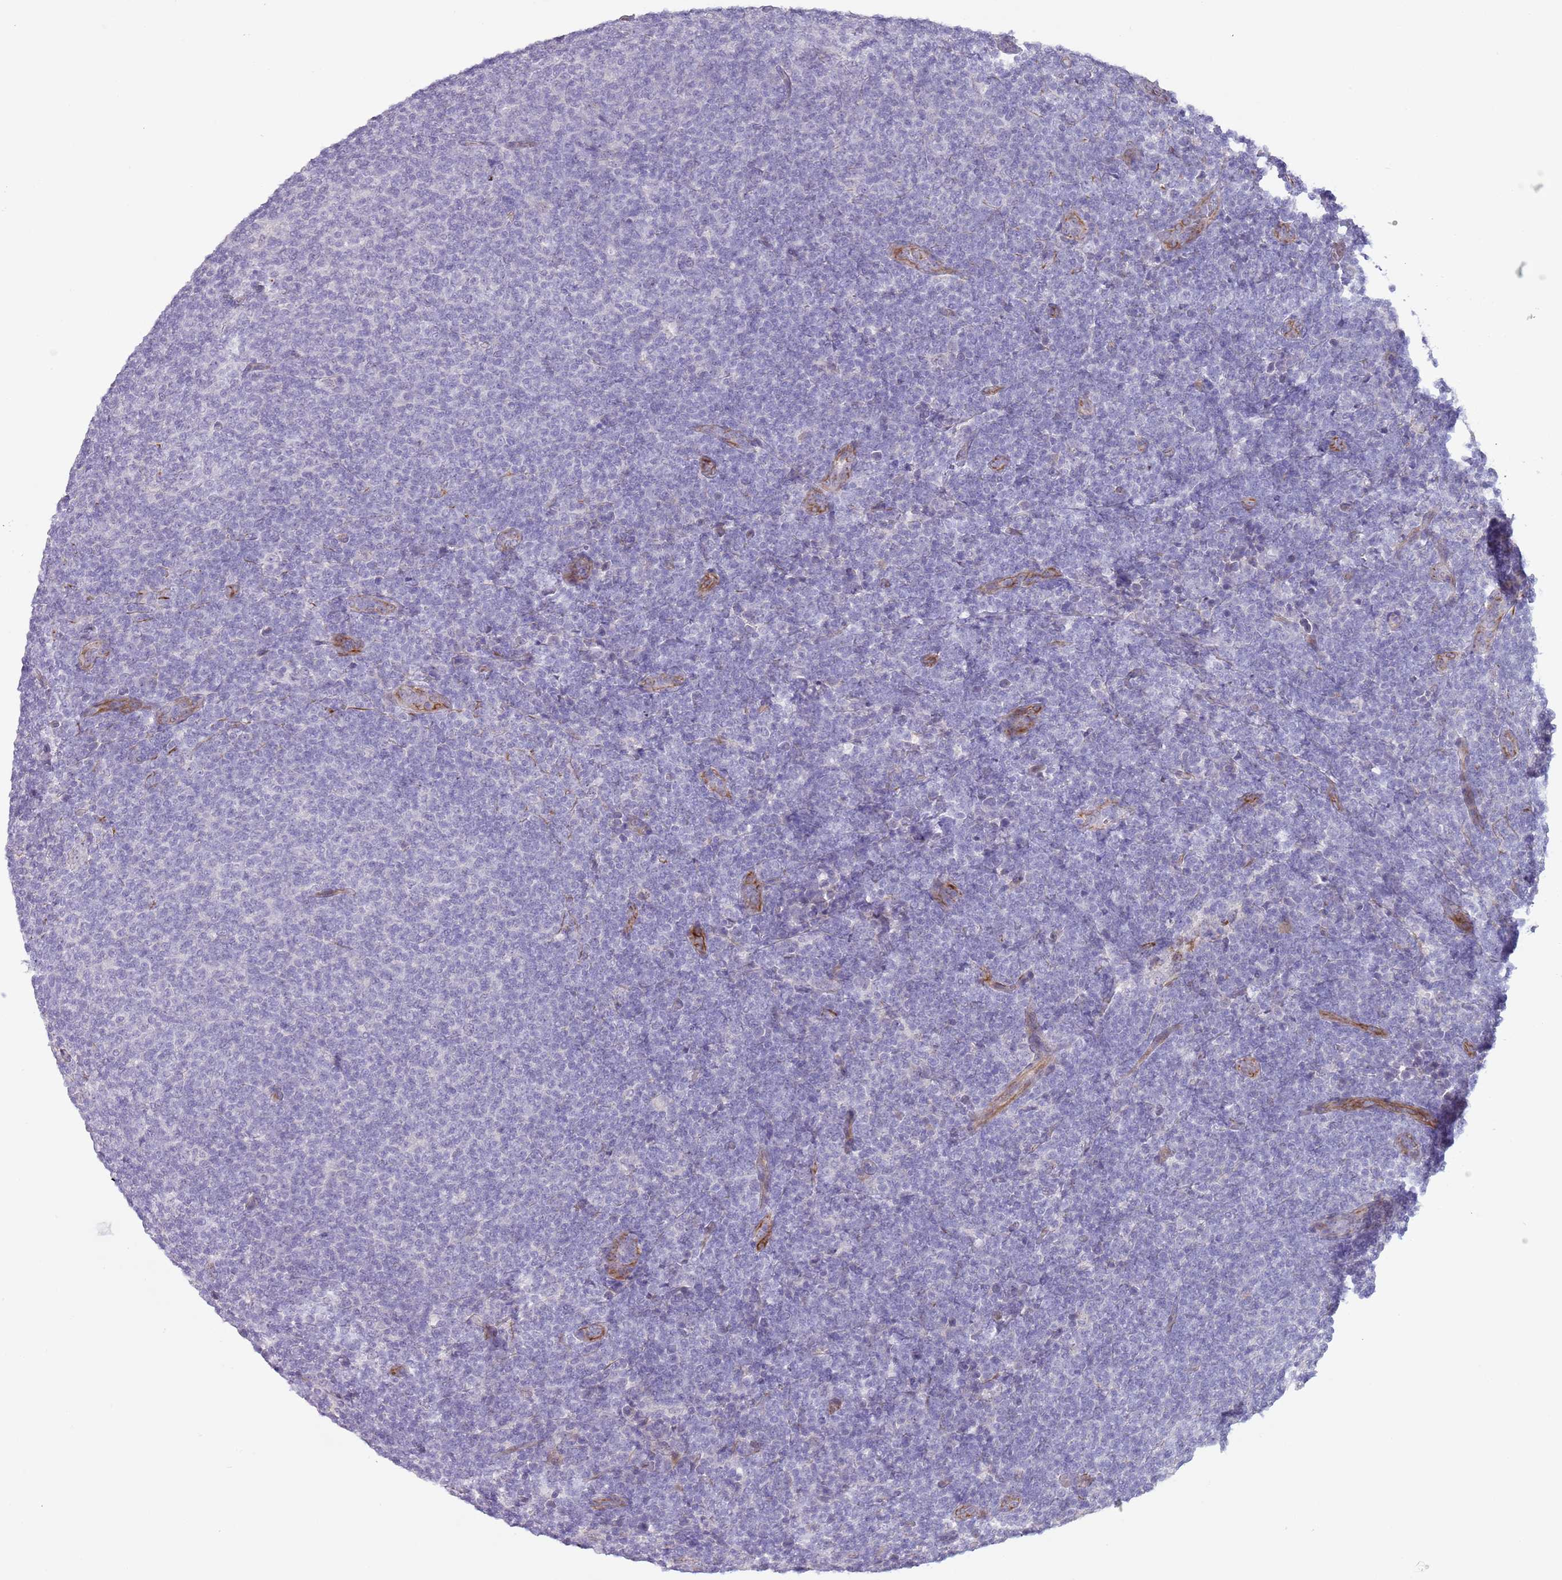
{"staining": {"intensity": "negative", "quantity": "none", "location": "none"}, "tissue": "lymphoma", "cell_type": "Tumor cells", "image_type": "cancer", "snomed": [{"axis": "morphology", "description": "Malignant lymphoma, non-Hodgkin's type, Low grade"}, {"axis": "topography", "description": "Lymph node"}], "caption": "There is no significant staining in tumor cells of low-grade malignant lymphoma, non-Hodgkin's type. The staining is performed using DAB (3,3'-diaminobenzidine) brown chromogen with nuclei counter-stained in using hematoxylin.", "gene": "NBPF3", "patient": {"sex": "male", "age": 66}}